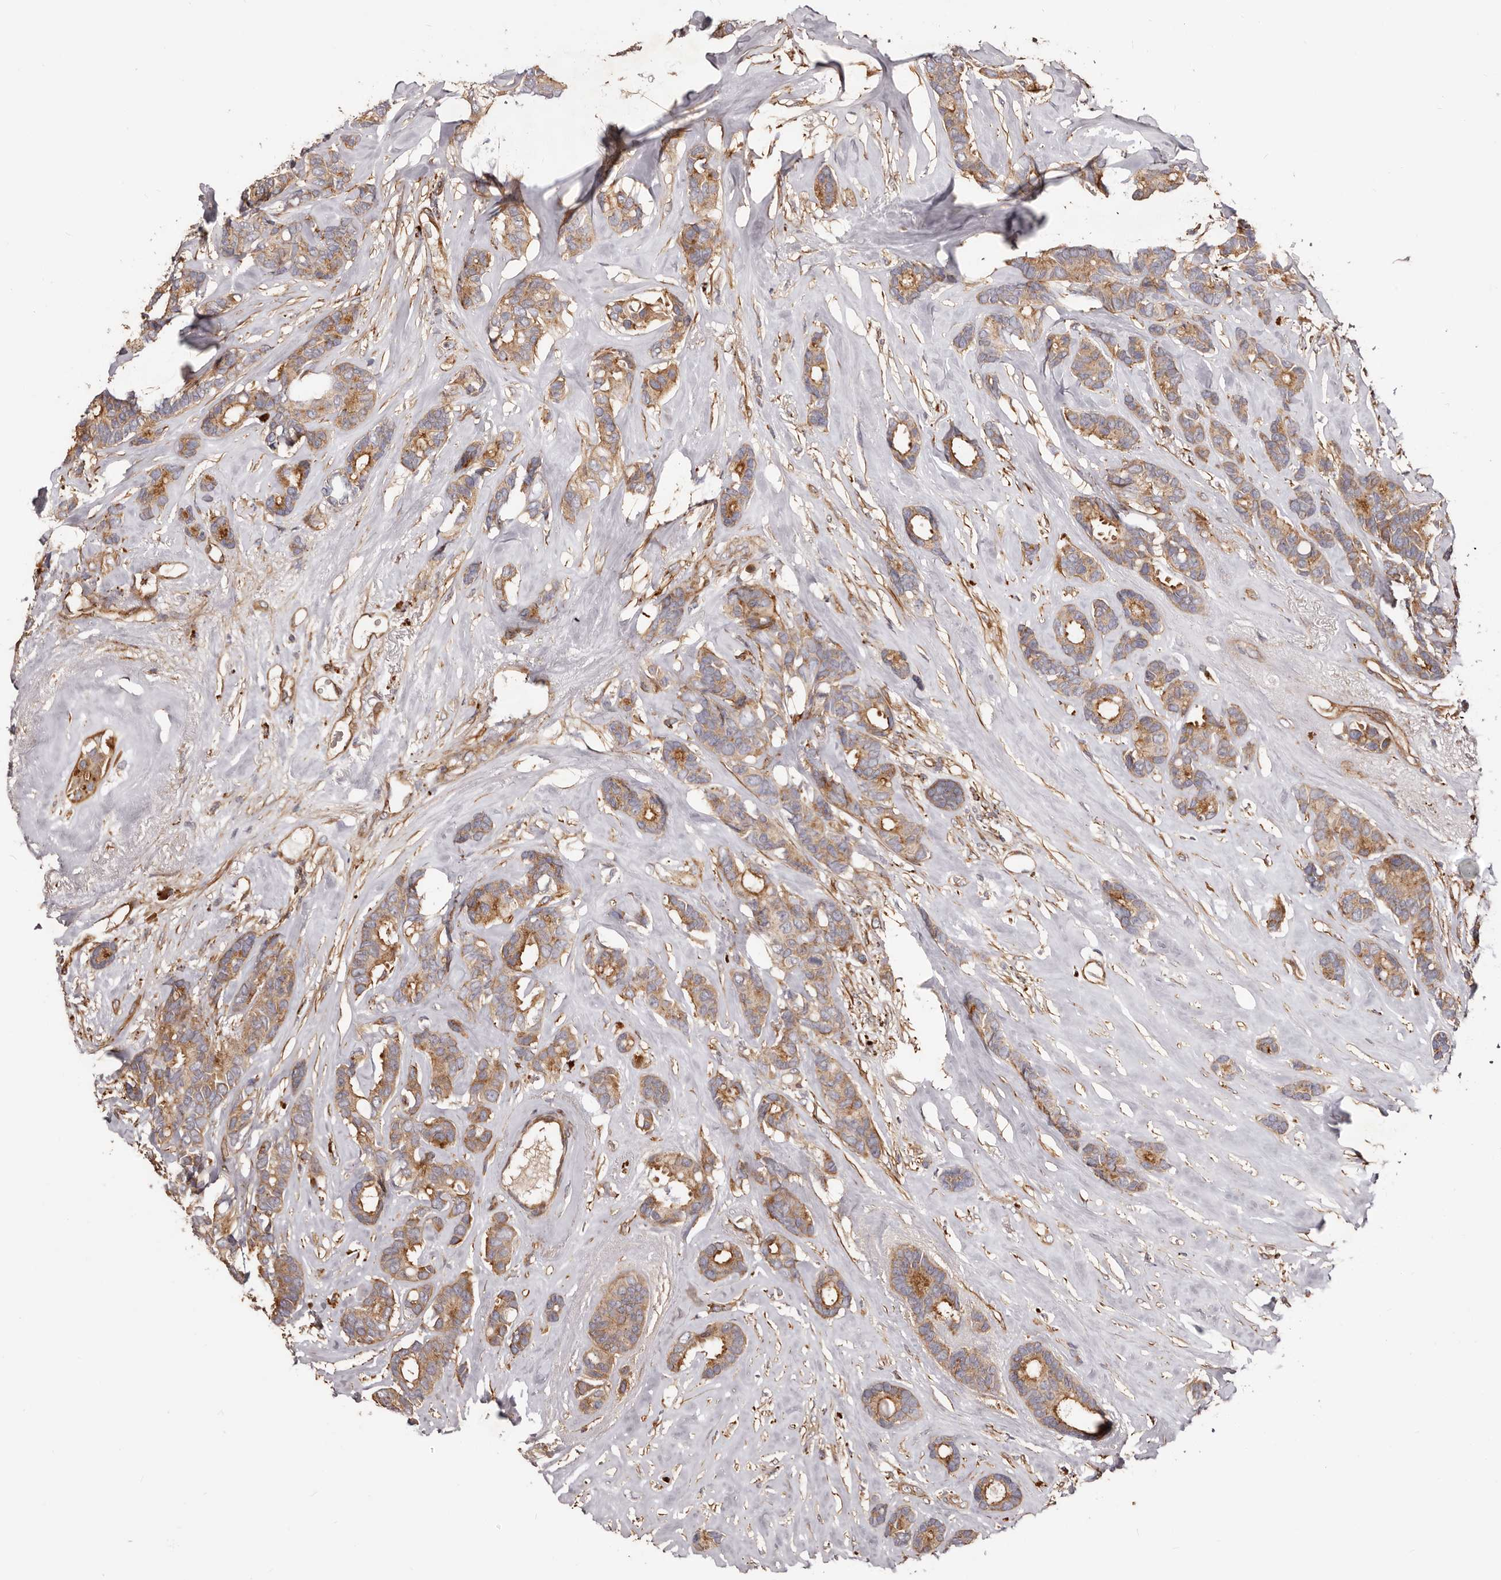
{"staining": {"intensity": "moderate", "quantity": ">75%", "location": "cytoplasmic/membranous"}, "tissue": "breast cancer", "cell_type": "Tumor cells", "image_type": "cancer", "snomed": [{"axis": "morphology", "description": "Duct carcinoma"}, {"axis": "topography", "description": "Breast"}], "caption": "An image of human breast cancer (infiltrating ductal carcinoma) stained for a protein reveals moderate cytoplasmic/membranous brown staining in tumor cells.", "gene": "GTPBP1", "patient": {"sex": "female", "age": 87}}